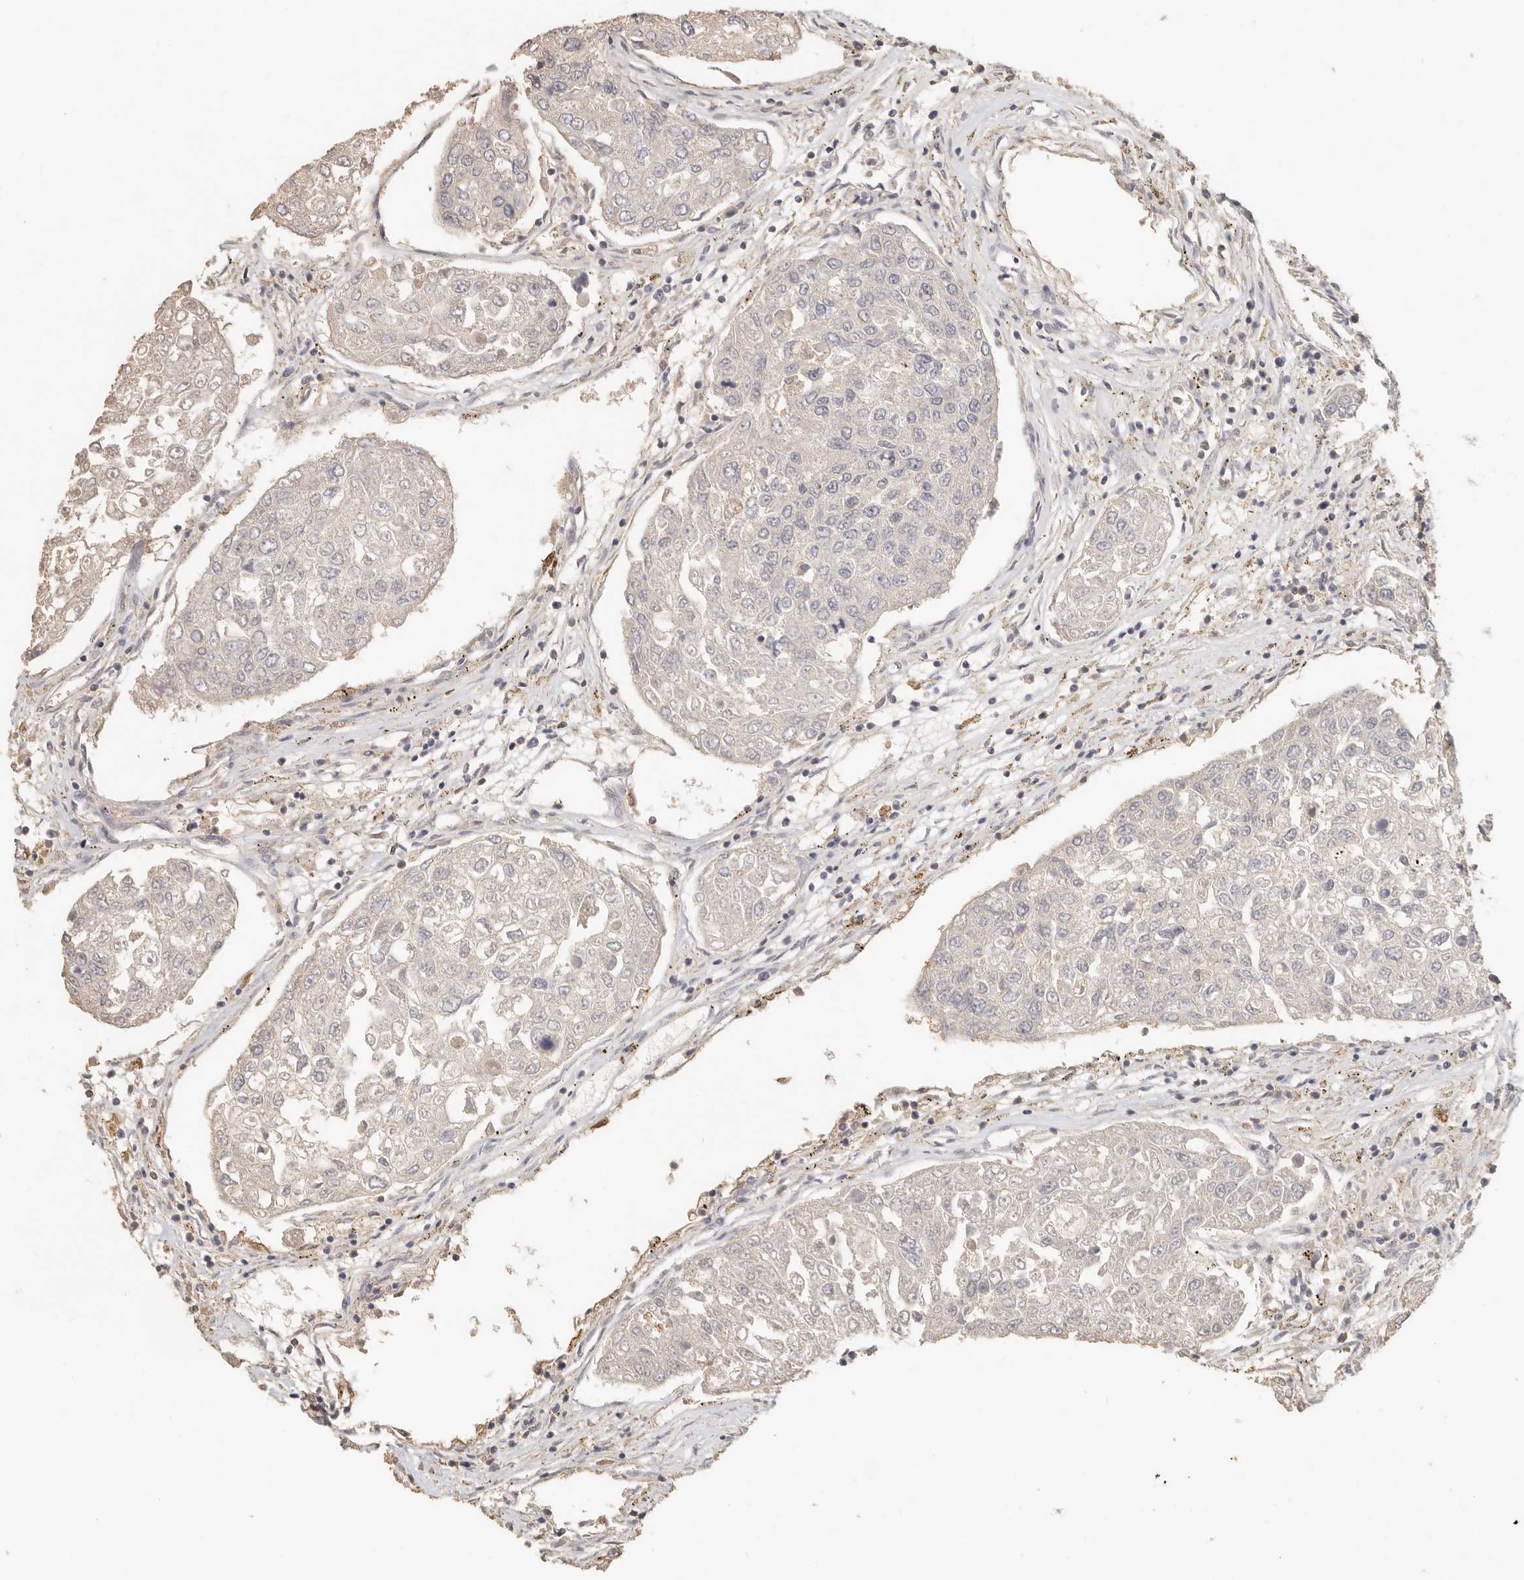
{"staining": {"intensity": "negative", "quantity": "none", "location": "none"}, "tissue": "urothelial cancer", "cell_type": "Tumor cells", "image_type": "cancer", "snomed": [{"axis": "morphology", "description": "Urothelial carcinoma, High grade"}, {"axis": "topography", "description": "Lymph node"}, {"axis": "topography", "description": "Urinary bladder"}], "caption": "Immunohistochemistry (IHC) of urothelial cancer demonstrates no expression in tumor cells.", "gene": "CSK", "patient": {"sex": "male", "age": 51}}